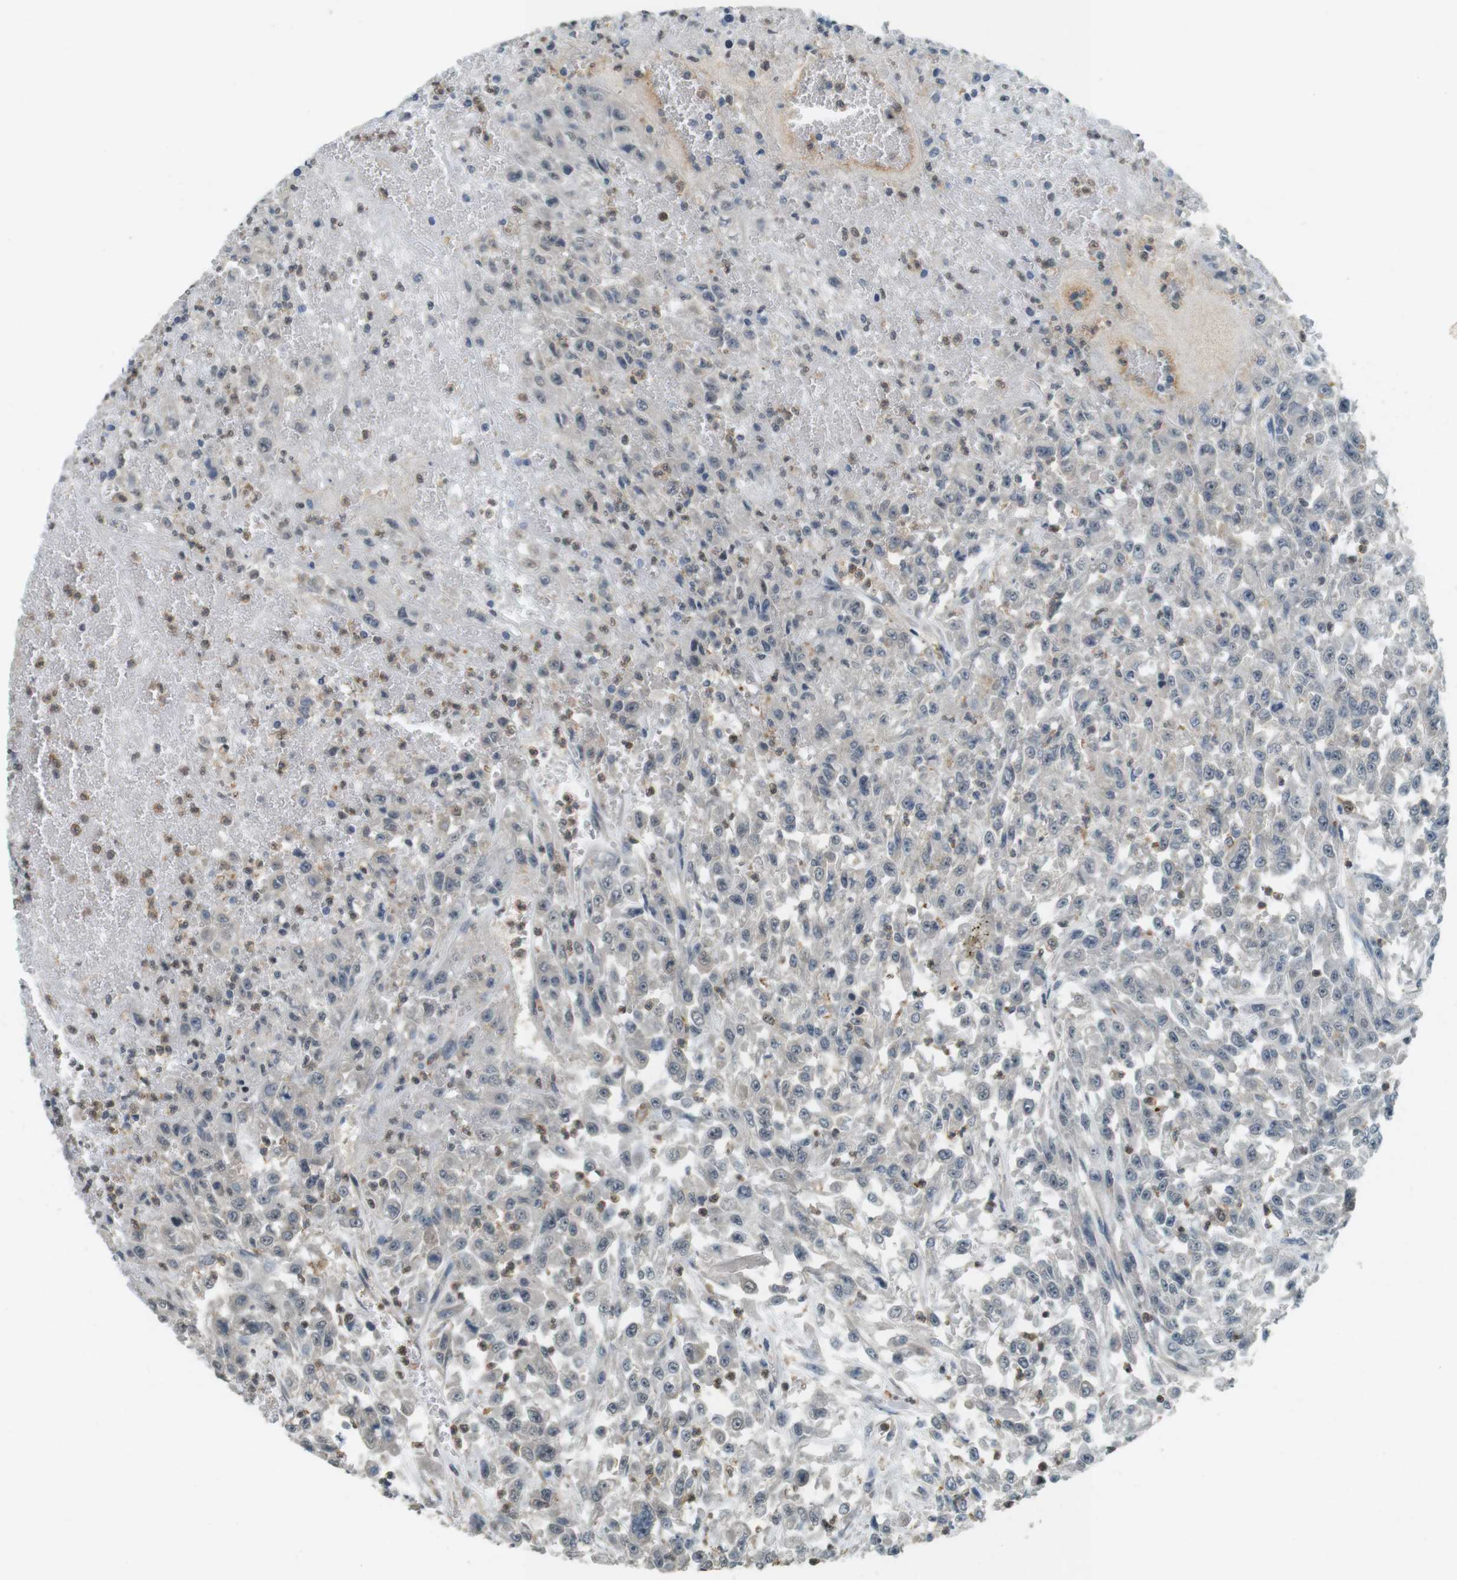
{"staining": {"intensity": "negative", "quantity": "none", "location": "none"}, "tissue": "urothelial cancer", "cell_type": "Tumor cells", "image_type": "cancer", "snomed": [{"axis": "morphology", "description": "Urothelial carcinoma, High grade"}, {"axis": "topography", "description": "Urinary bladder"}], "caption": "Immunohistochemistry (IHC) micrograph of human high-grade urothelial carcinoma stained for a protein (brown), which exhibits no staining in tumor cells.", "gene": "CDK14", "patient": {"sex": "male", "age": 46}}